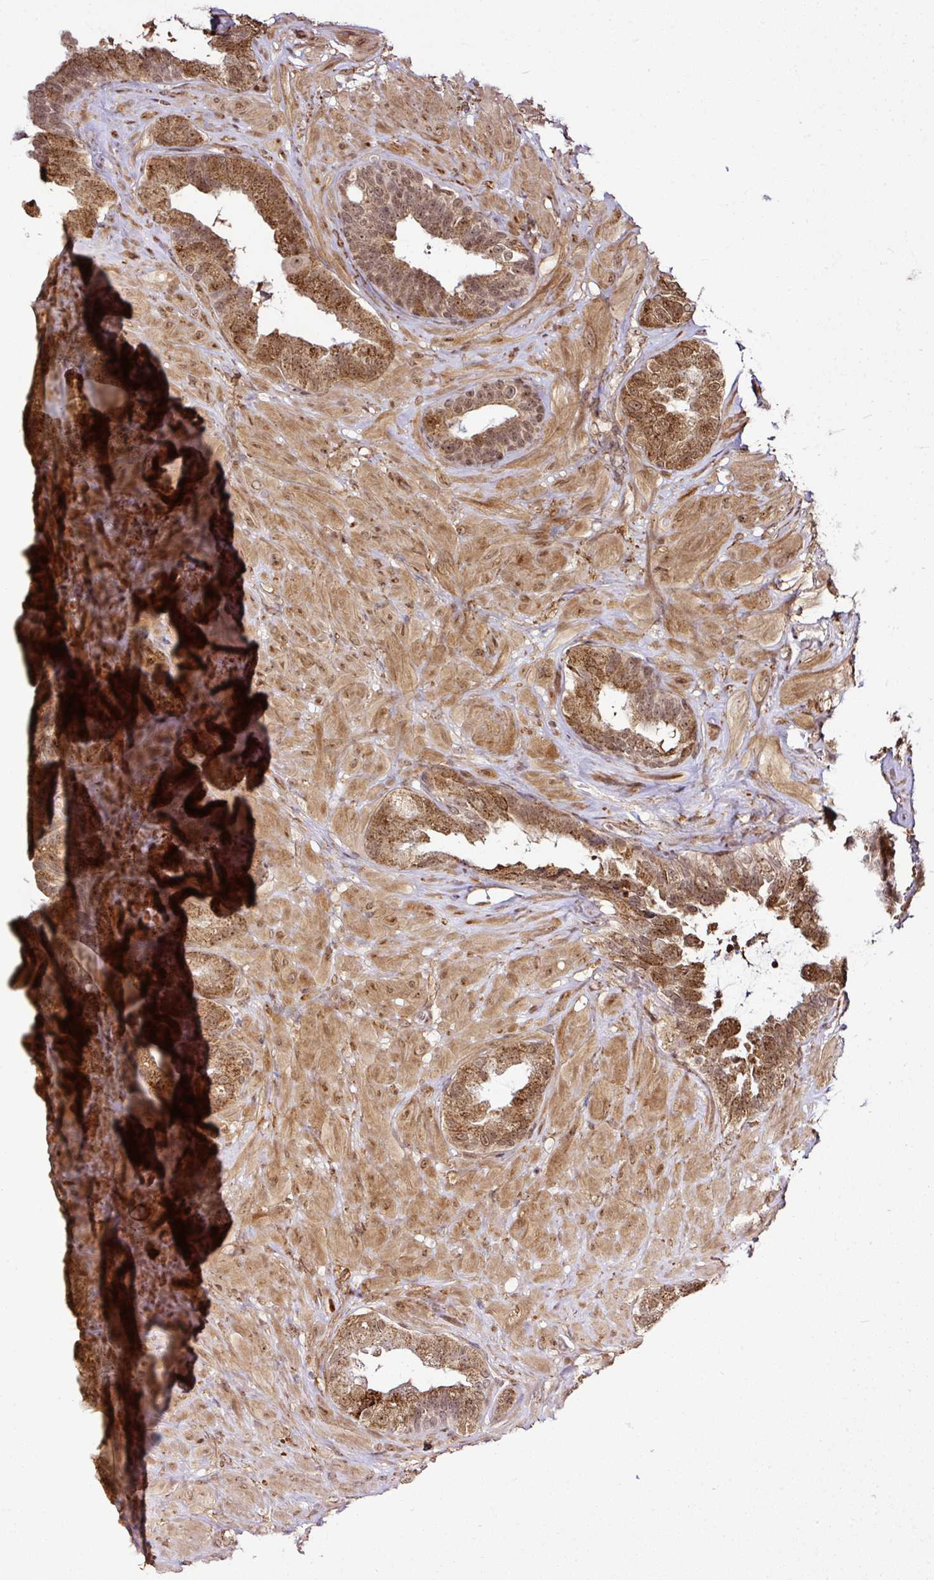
{"staining": {"intensity": "moderate", "quantity": ">75%", "location": "cytoplasmic/membranous"}, "tissue": "seminal vesicle", "cell_type": "Glandular cells", "image_type": "normal", "snomed": [{"axis": "morphology", "description": "Normal tissue, NOS"}, {"axis": "topography", "description": "Seminal veicle"}, {"axis": "topography", "description": "Peripheral nerve tissue"}], "caption": "IHC image of benign seminal vesicle: seminal vesicle stained using immunohistochemistry (IHC) shows medium levels of moderate protein expression localized specifically in the cytoplasmic/membranous of glandular cells, appearing as a cytoplasmic/membranous brown color.", "gene": "FAM153A", "patient": {"sex": "male", "age": 76}}